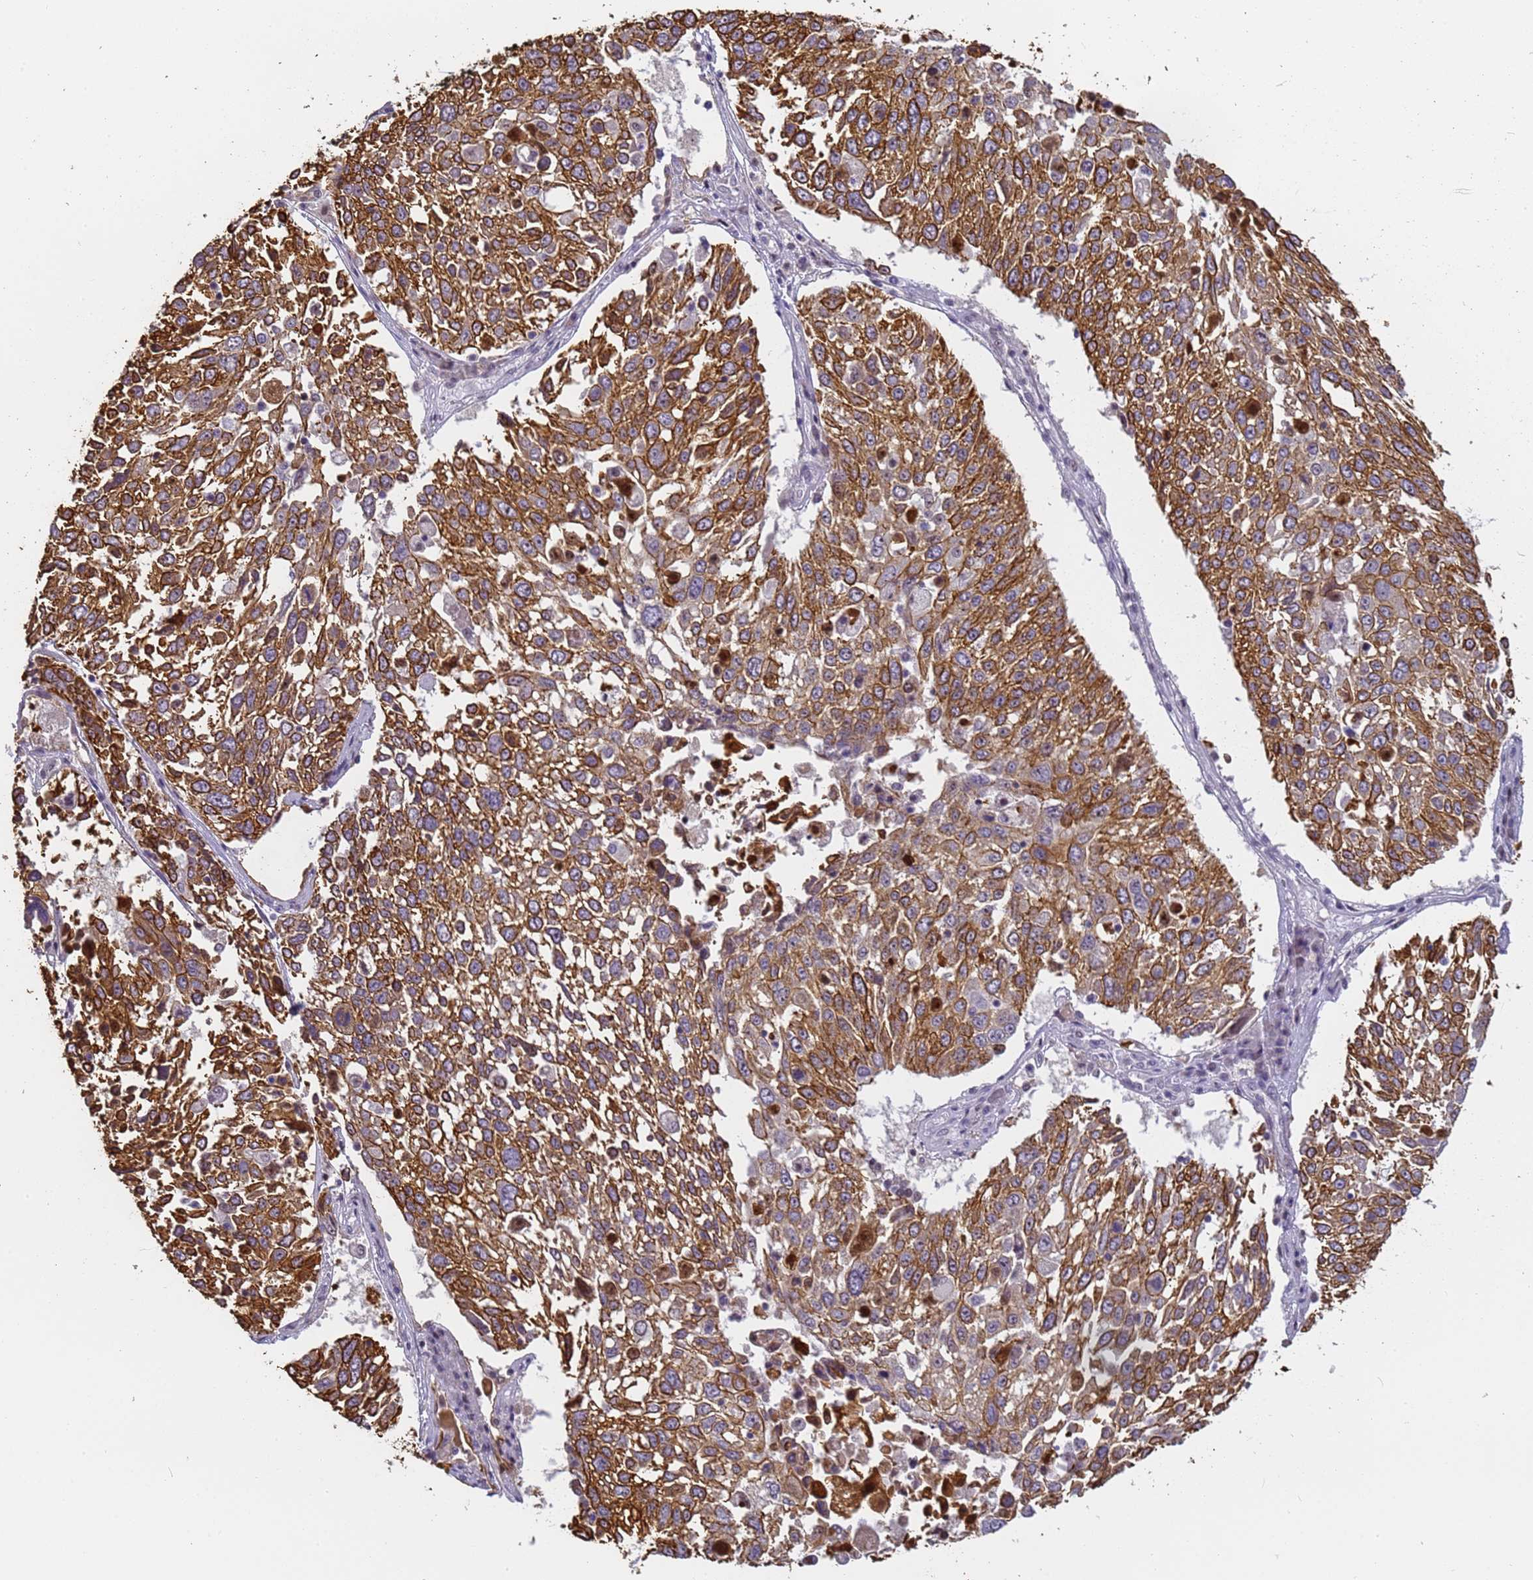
{"staining": {"intensity": "strong", "quantity": ">75%", "location": "cytoplasmic/membranous"}, "tissue": "lung cancer", "cell_type": "Tumor cells", "image_type": "cancer", "snomed": [{"axis": "morphology", "description": "Squamous cell carcinoma, NOS"}, {"axis": "topography", "description": "Lung"}], "caption": "Tumor cells exhibit strong cytoplasmic/membranous expression in approximately >75% of cells in lung cancer.", "gene": "VWA3A", "patient": {"sex": "male", "age": 65}}